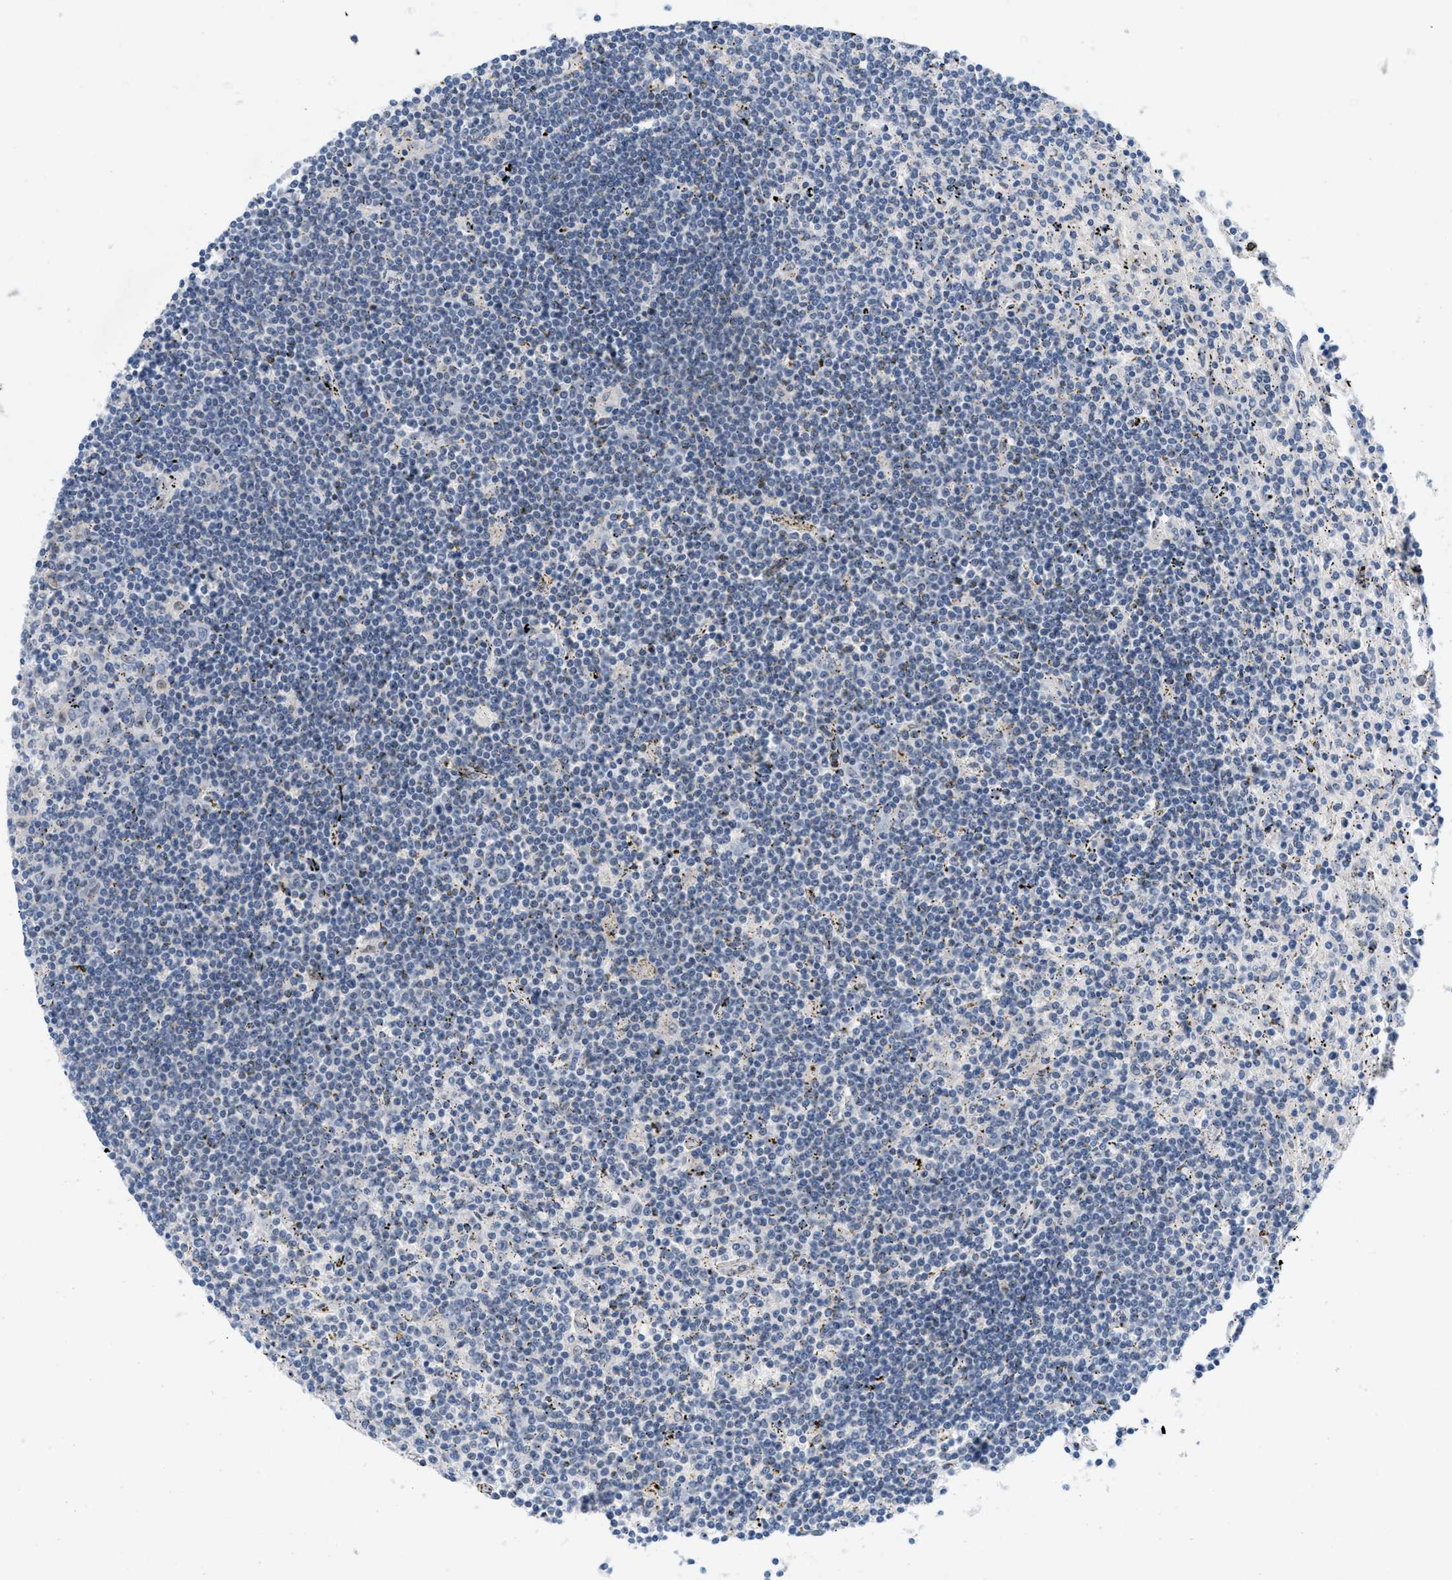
{"staining": {"intensity": "negative", "quantity": "none", "location": "none"}, "tissue": "lymphoma", "cell_type": "Tumor cells", "image_type": "cancer", "snomed": [{"axis": "morphology", "description": "Malignant lymphoma, non-Hodgkin's type, Low grade"}, {"axis": "topography", "description": "Spleen"}], "caption": "Immunohistochemistry (IHC) micrograph of human lymphoma stained for a protein (brown), which reveals no staining in tumor cells. (DAB (3,3'-diaminobenzidine) IHC visualized using brightfield microscopy, high magnification).", "gene": "WIPI2", "patient": {"sex": "male", "age": 76}}